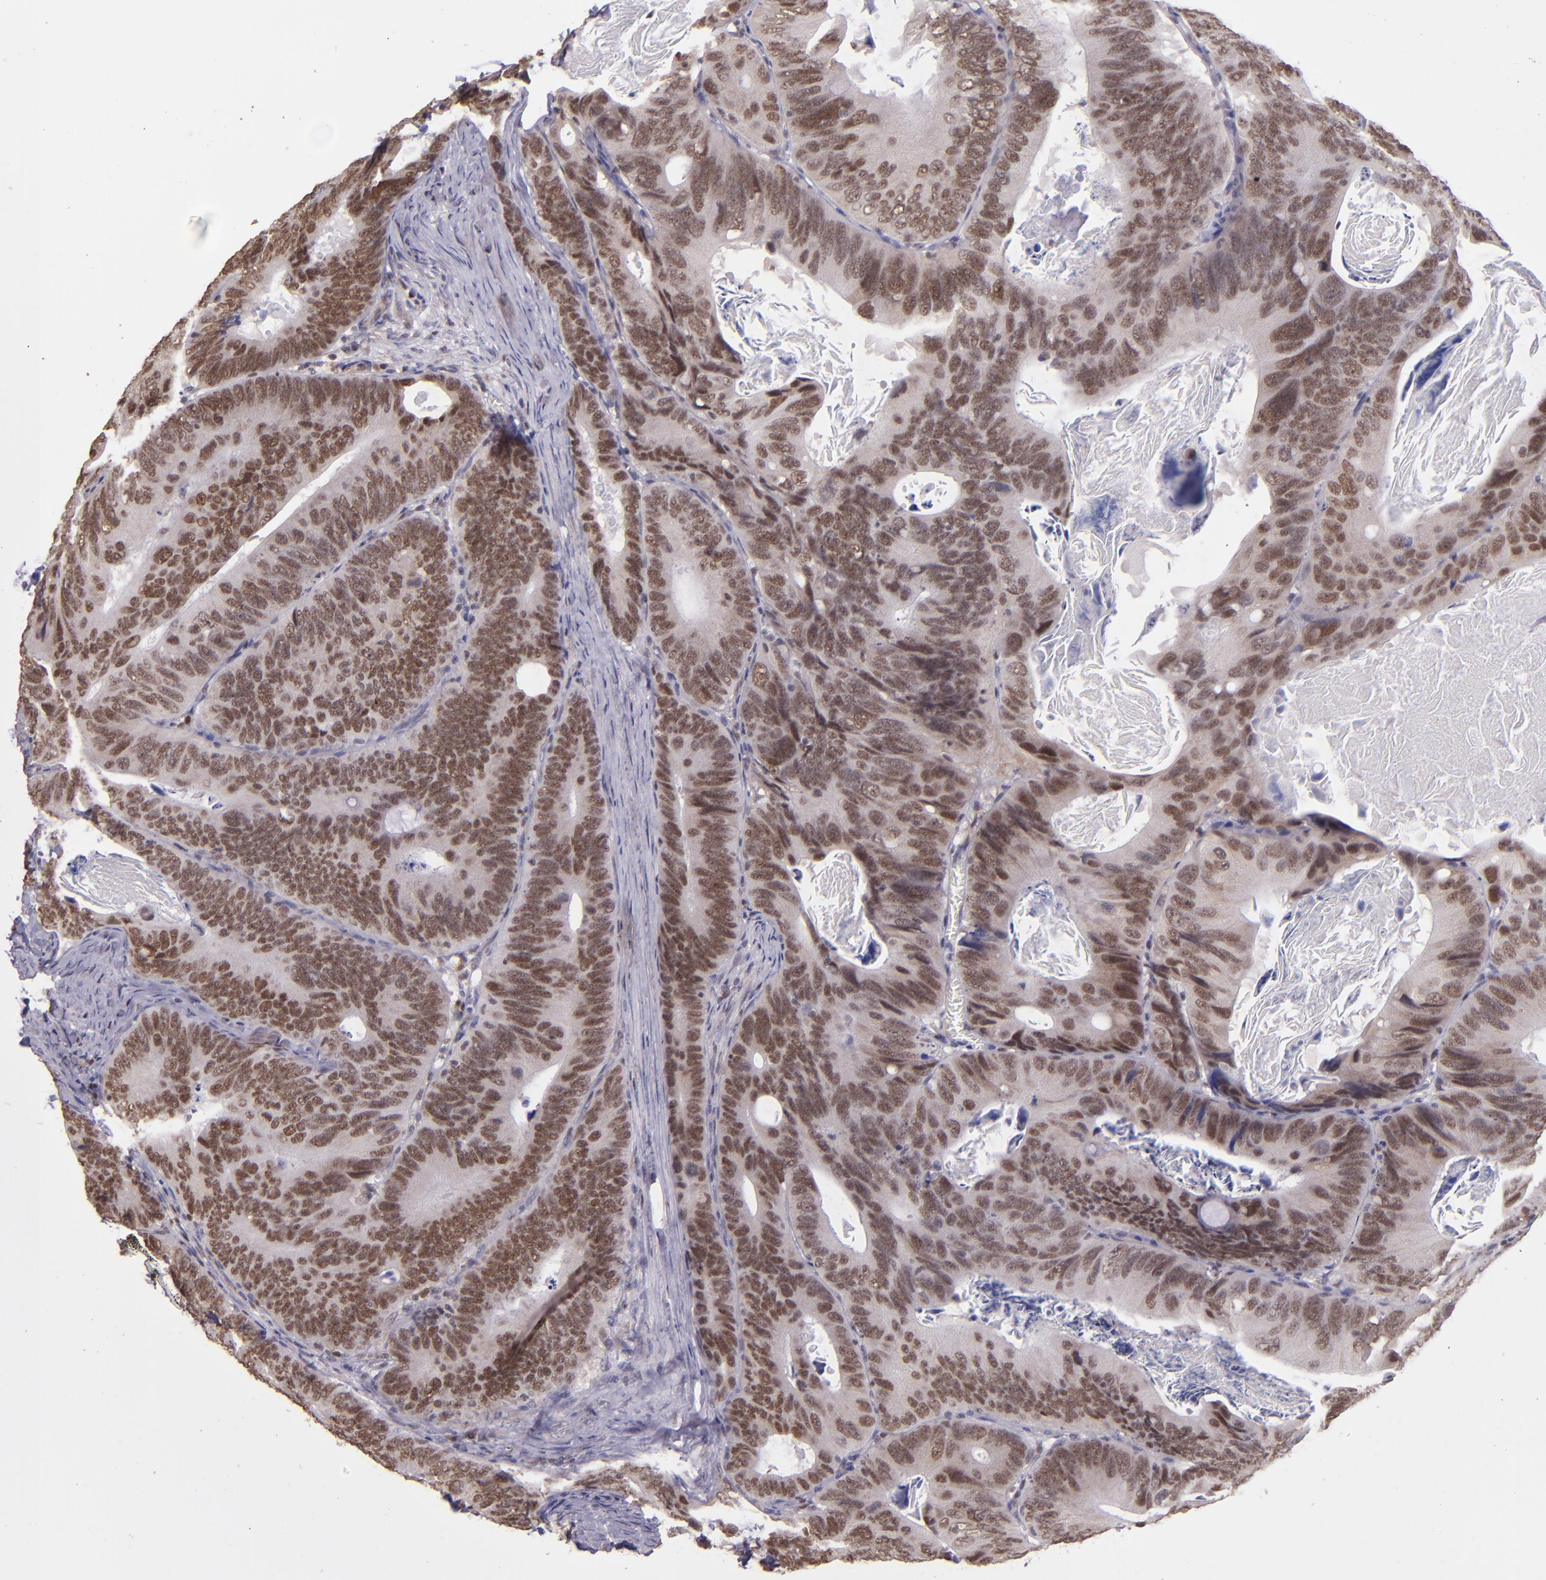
{"staining": {"intensity": "moderate", "quantity": ">75%", "location": "nuclear"}, "tissue": "colorectal cancer", "cell_type": "Tumor cells", "image_type": "cancer", "snomed": [{"axis": "morphology", "description": "Adenocarcinoma, NOS"}, {"axis": "topography", "description": "Colon"}], "caption": "This is an image of immunohistochemistry (IHC) staining of colorectal cancer (adenocarcinoma), which shows moderate staining in the nuclear of tumor cells.", "gene": "ELF1", "patient": {"sex": "female", "age": 55}}